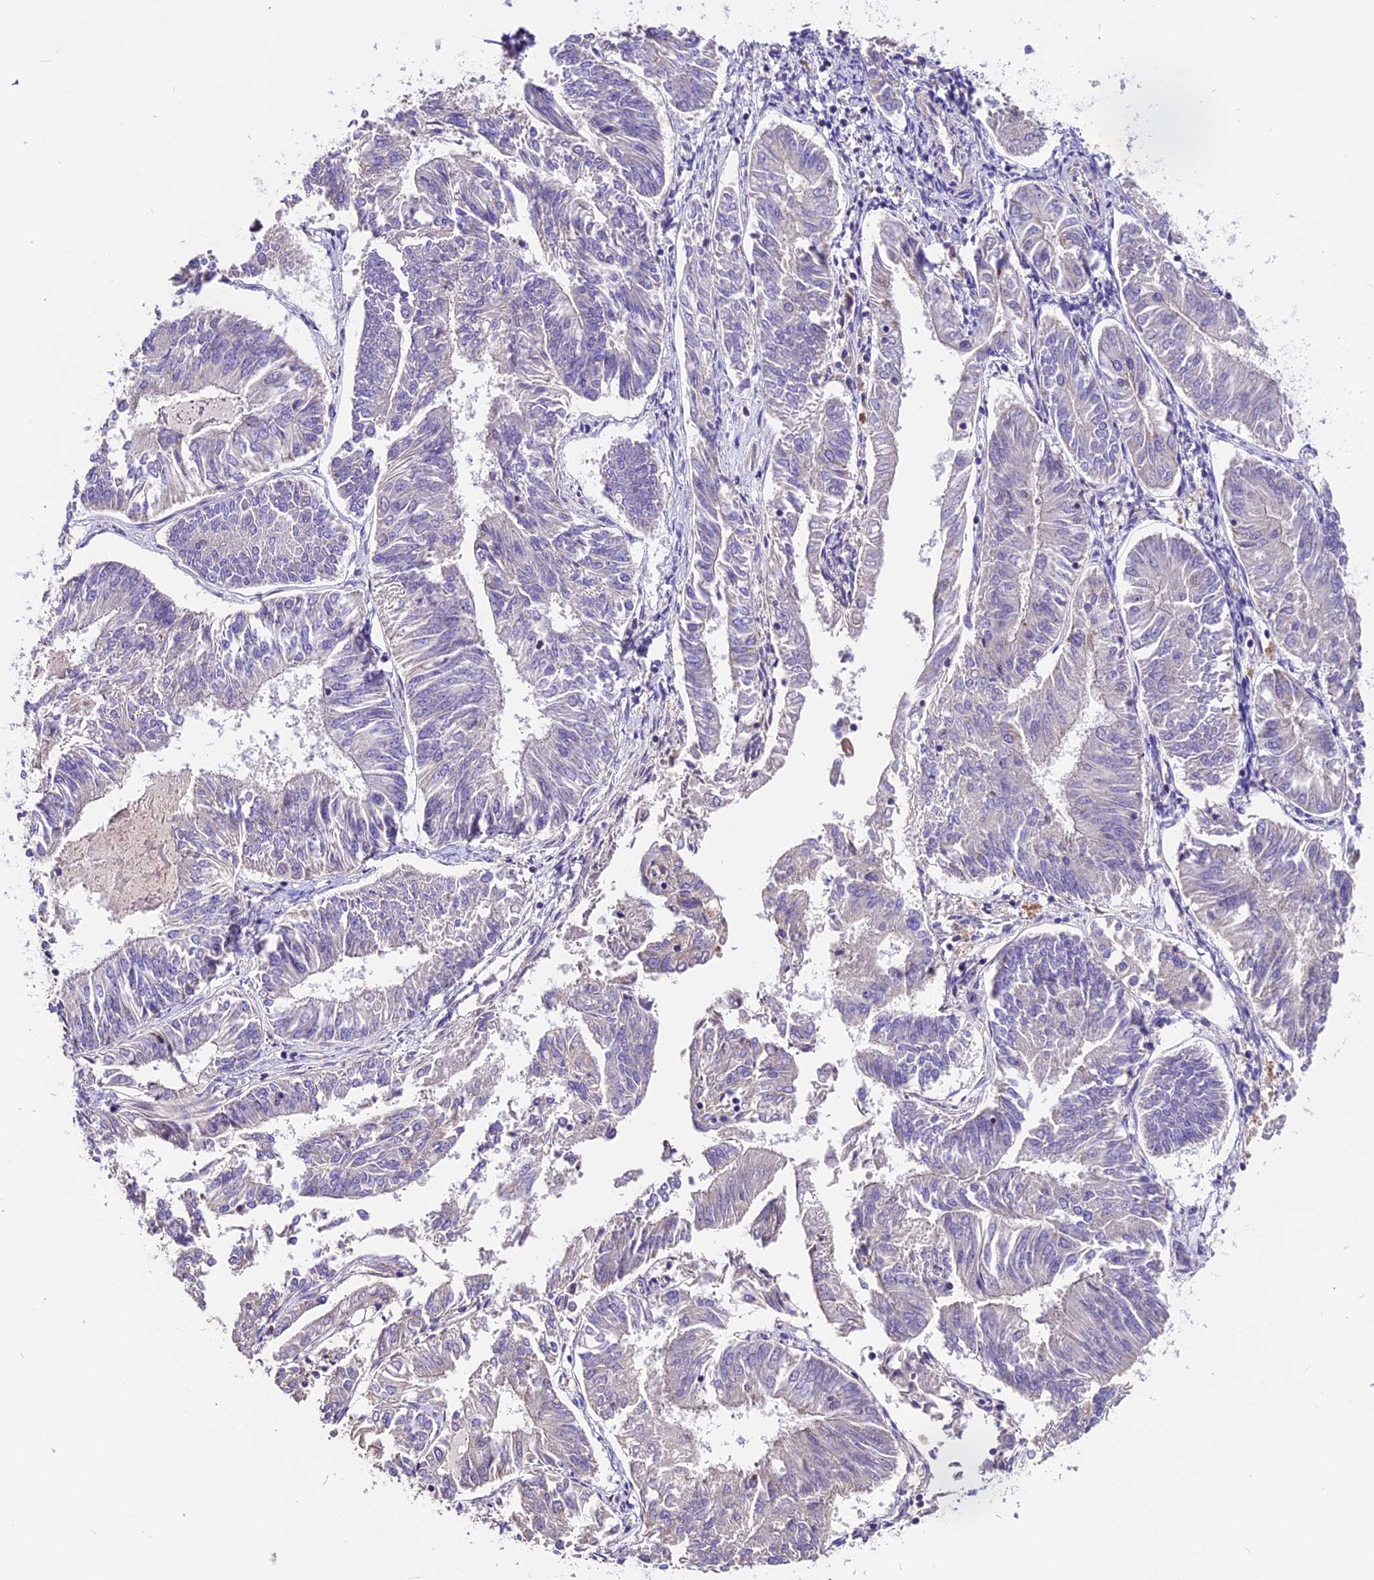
{"staining": {"intensity": "negative", "quantity": "none", "location": "none"}, "tissue": "endometrial cancer", "cell_type": "Tumor cells", "image_type": "cancer", "snomed": [{"axis": "morphology", "description": "Adenocarcinoma, NOS"}, {"axis": "topography", "description": "Endometrium"}], "caption": "A high-resolution micrograph shows immunohistochemistry (IHC) staining of adenocarcinoma (endometrial), which displays no significant expression in tumor cells. (DAB (3,3'-diaminobenzidine) immunohistochemistry (IHC) with hematoxylin counter stain).", "gene": "DDX28", "patient": {"sex": "female", "age": 58}}